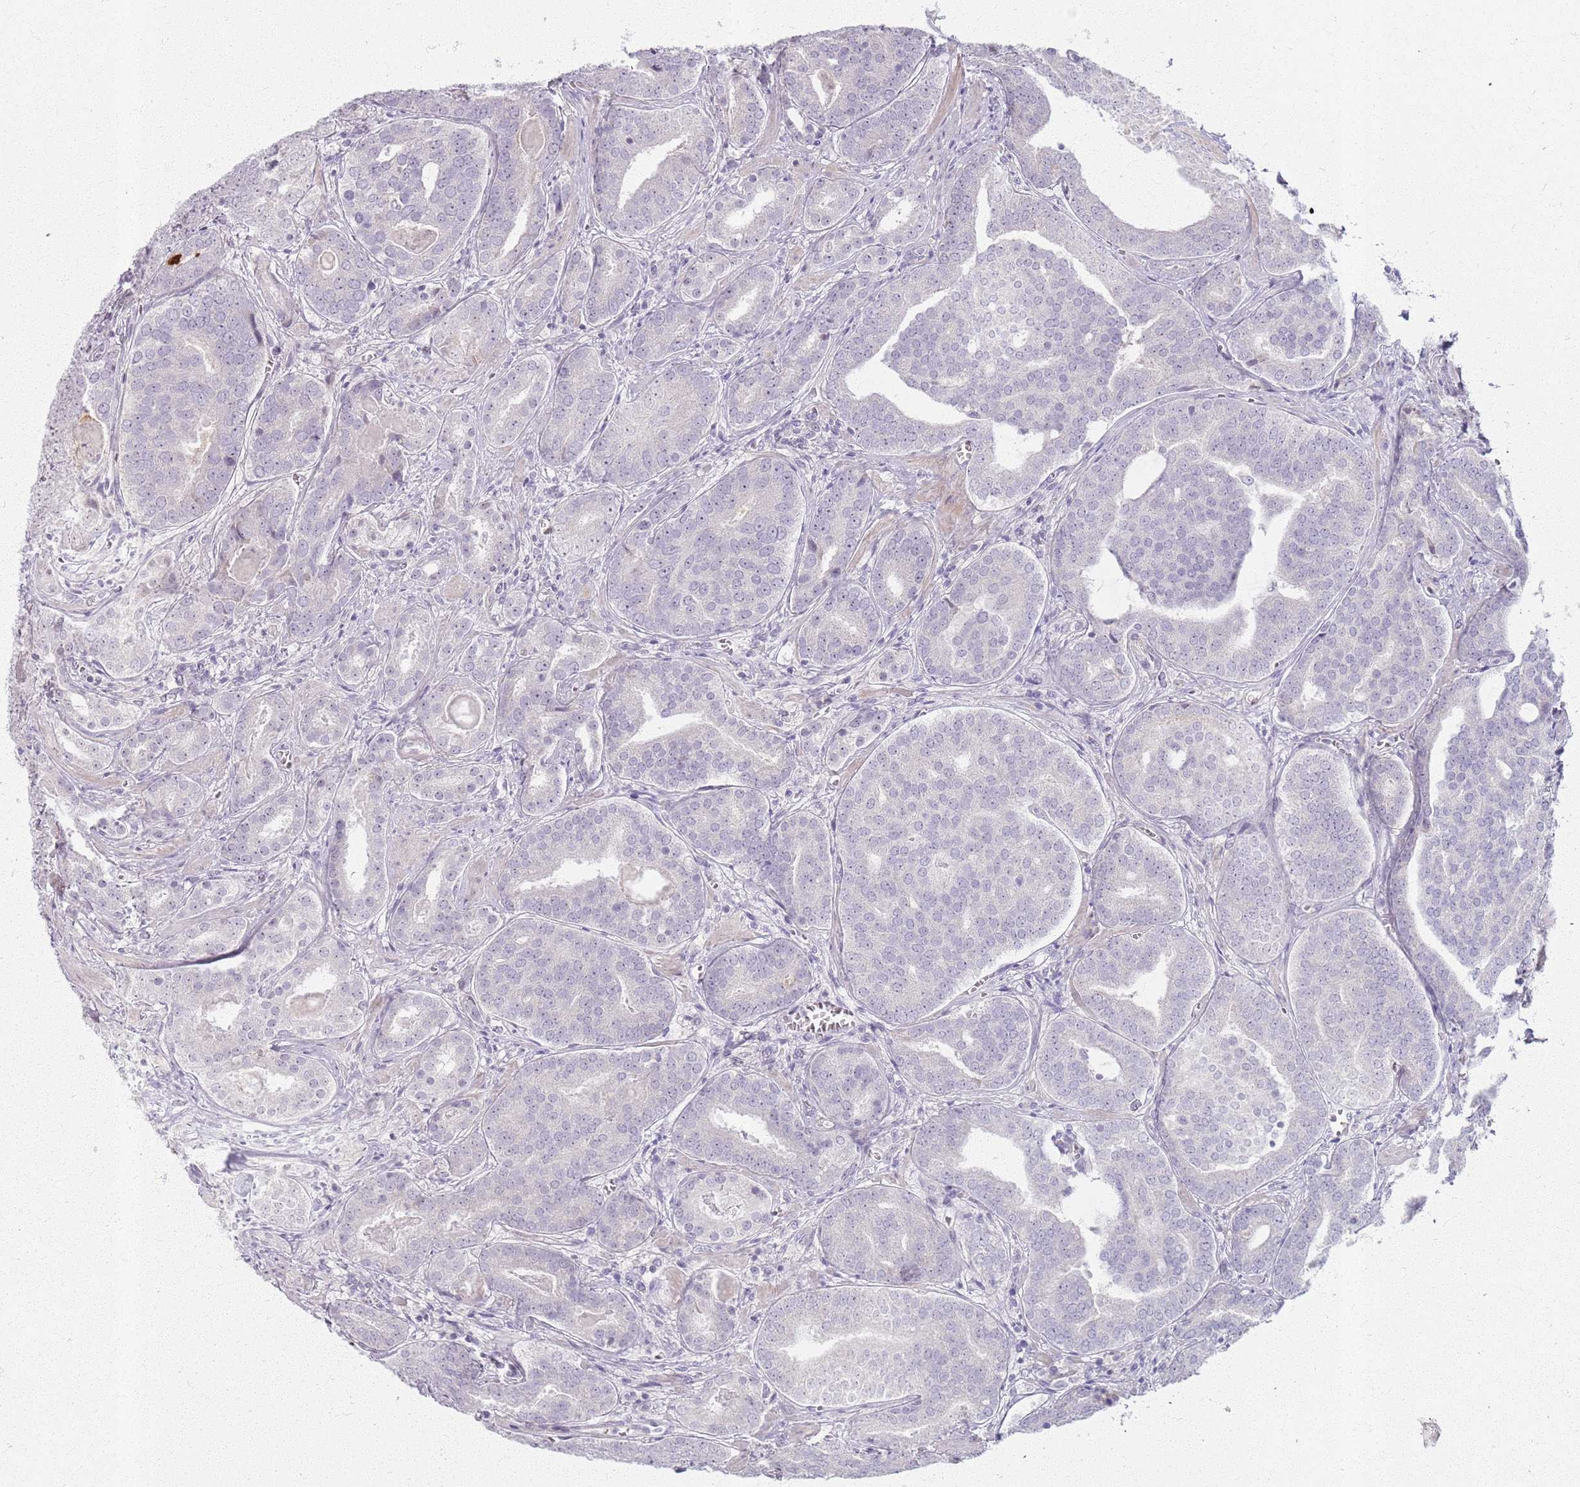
{"staining": {"intensity": "negative", "quantity": "none", "location": "none"}, "tissue": "prostate cancer", "cell_type": "Tumor cells", "image_type": "cancer", "snomed": [{"axis": "morphology", "description": "Adenocarcinoma, High grade"}, {"axis": "topography", "description": "Prostate"}], "caption": "The IHC photomicrograph has no significant expression in tumor cells of prostate cancer tissue.", "gene": "CRIPT", "patient": {"sex": "male", "age": 55}}